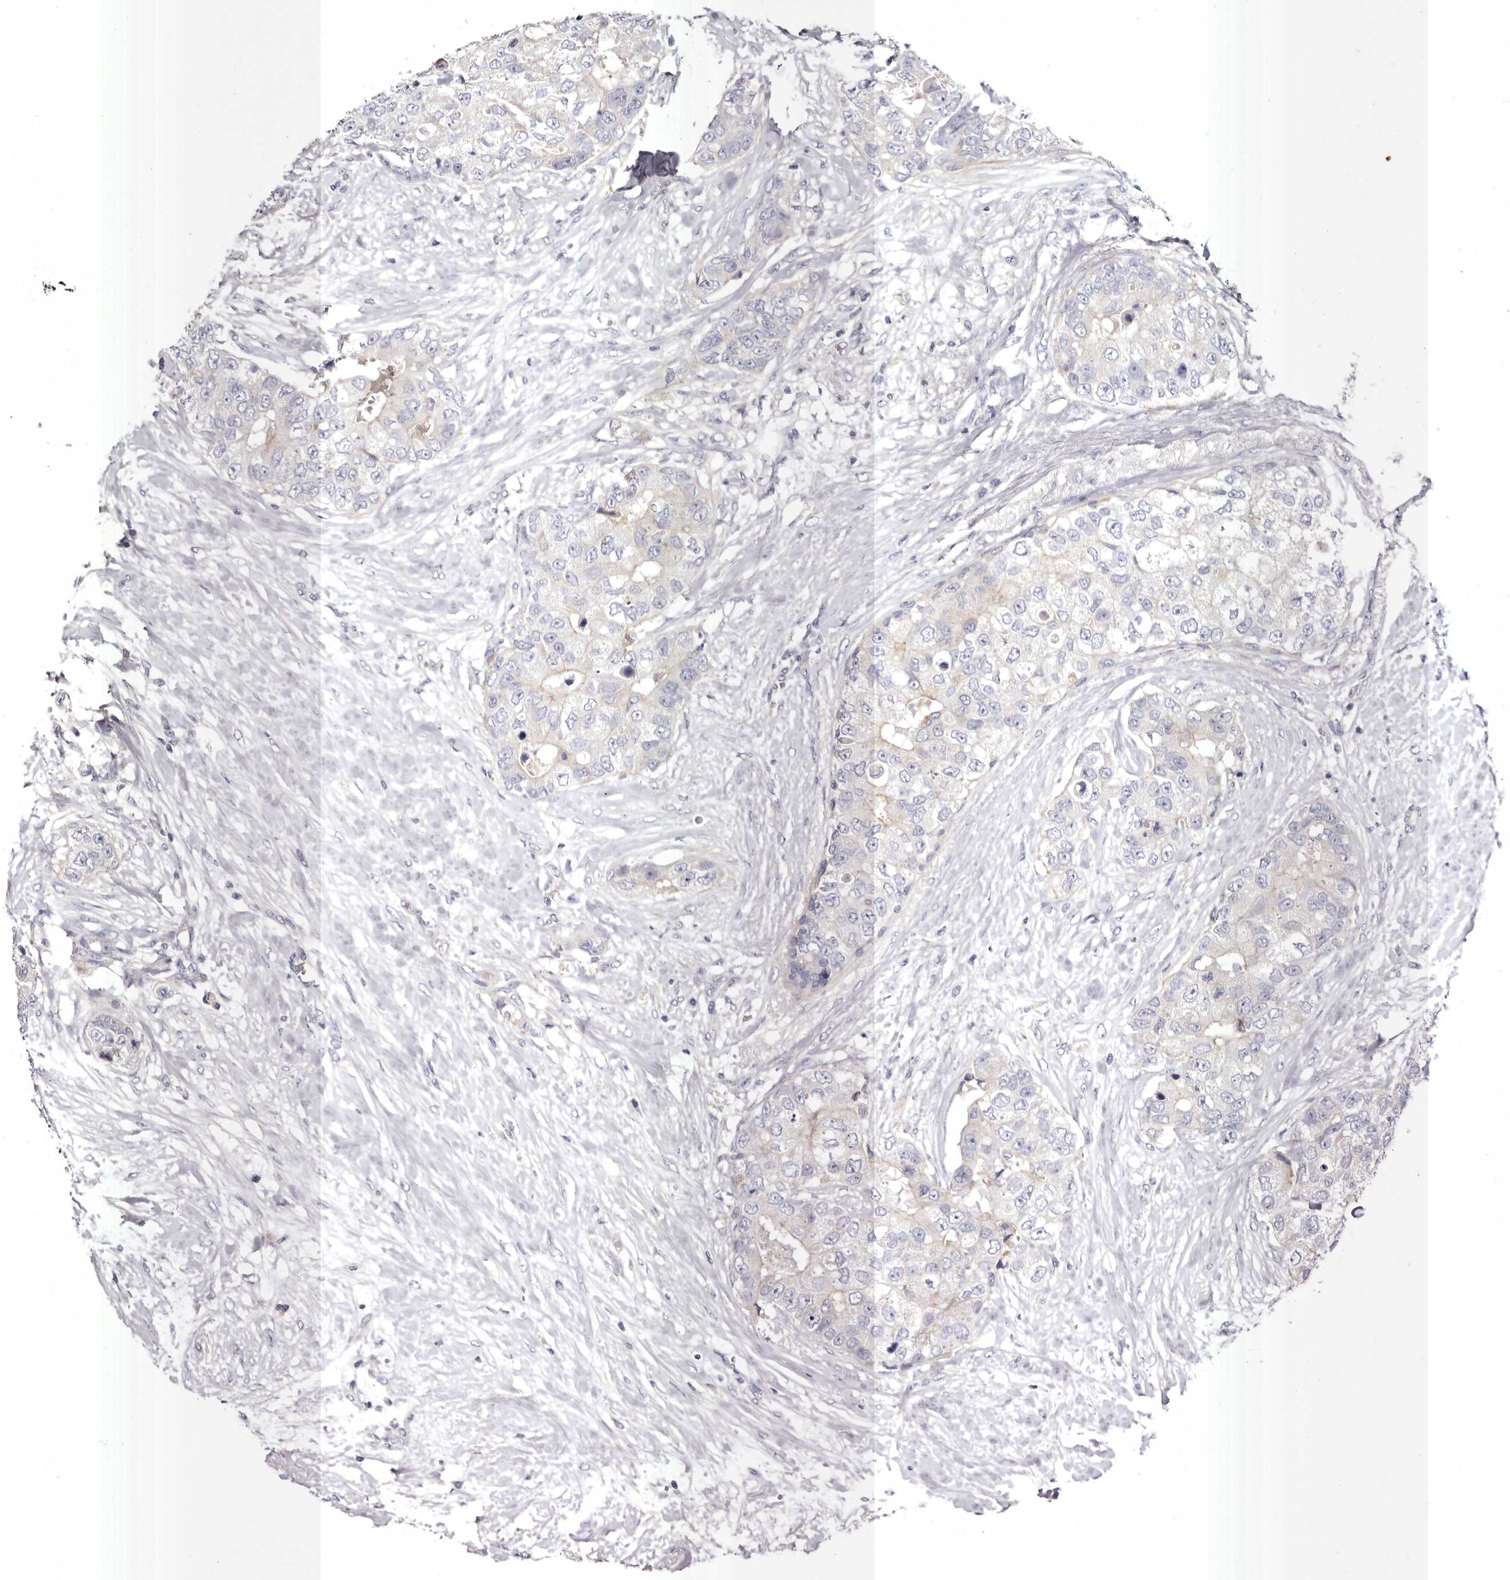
{"staining": {"intensity": "negative", "quantity": "none", "location": "none"}, "tissue": "breast cancer", "cell_type": "Tumor cells", "image_type": "cancer", "snomed": [{"axis": "morphology", "description": "Duct carcinoma"}, {"axis": "topography", "description": "Breast"}], "caption": "A micrograph of human breast invasive ductal carcinoma is negative for staining in tumor cells.", "gene": "S1PR5", "patient": {"sex": "female", "age": 62}}